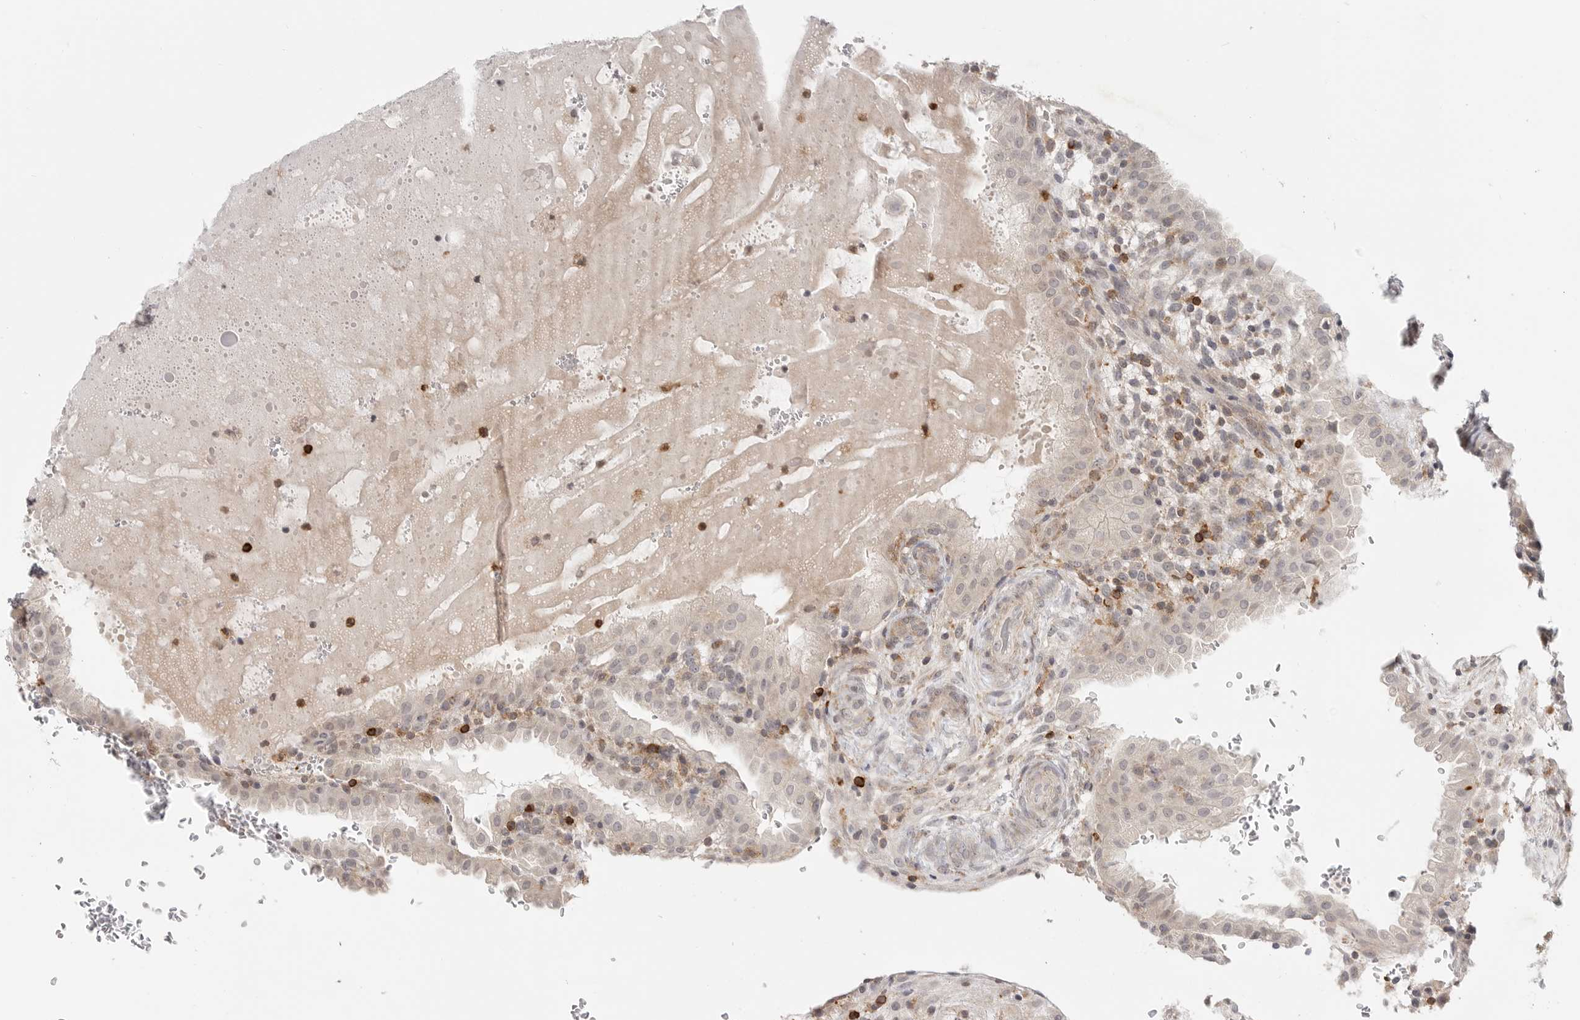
{"staining": {"intensity": "moderate", "quantity": ">75%", "location": "cytoplasmic/membranous"}, "tissue": "placenta", "cell_type": "Decidual cells", "image_type": "normal", "snomed": [{"axis": "morphology", "description": "Normal tissue, NOS"}, {"axis": "topography", "description": "Placenta"}], "caption": "An image of placenta stained for a protein exhibits moderate cytoplasmic/membranous brown staining in decidual cells. (Brightfield microscopy of DAB IHC at high magnification).", "gene": "SH3KBP1", "patient": {"sex": "female", "age": 35}}